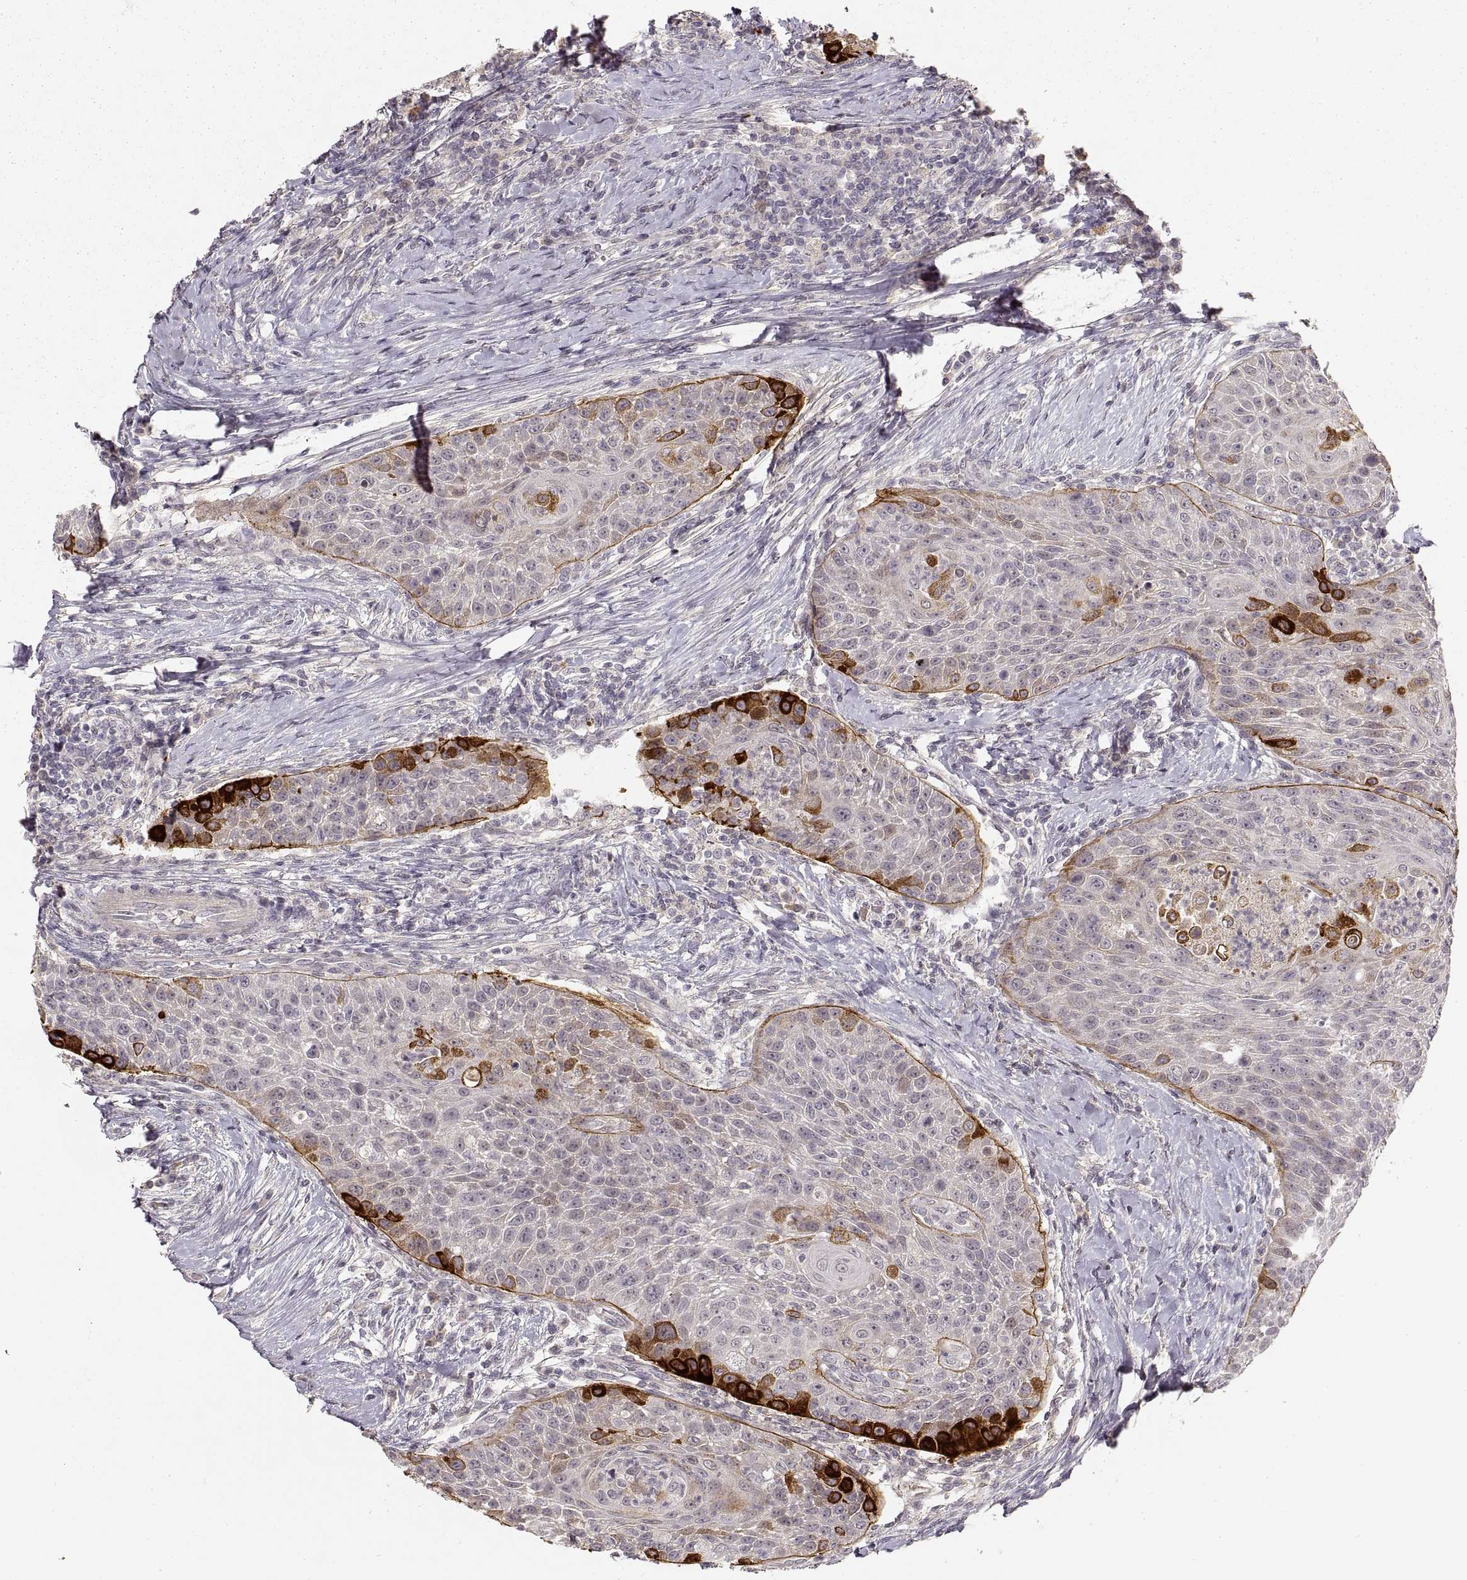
{"staining": {"intensity": "strong", "quantity": "<25%", "location": "cytoplasmic/membranous"}, "tissue": "head and neck cancer", "cell_type": "Tumor cells", "image_type": "cancer", "snomed": [{"axis": "morphology", "description": "Squamous cell carcinoma, NOS"}, {"axis": "topography", "description": "Head-Neck"}], "caption": "Squamous cell carcinoma (head and neck) stained with a brown dye displays strong cytoplasmic/membranous positive staining in about <25% of tumor cells.", "gene": "LAMC2", "patient": {"sex": "male", "age": 69}}